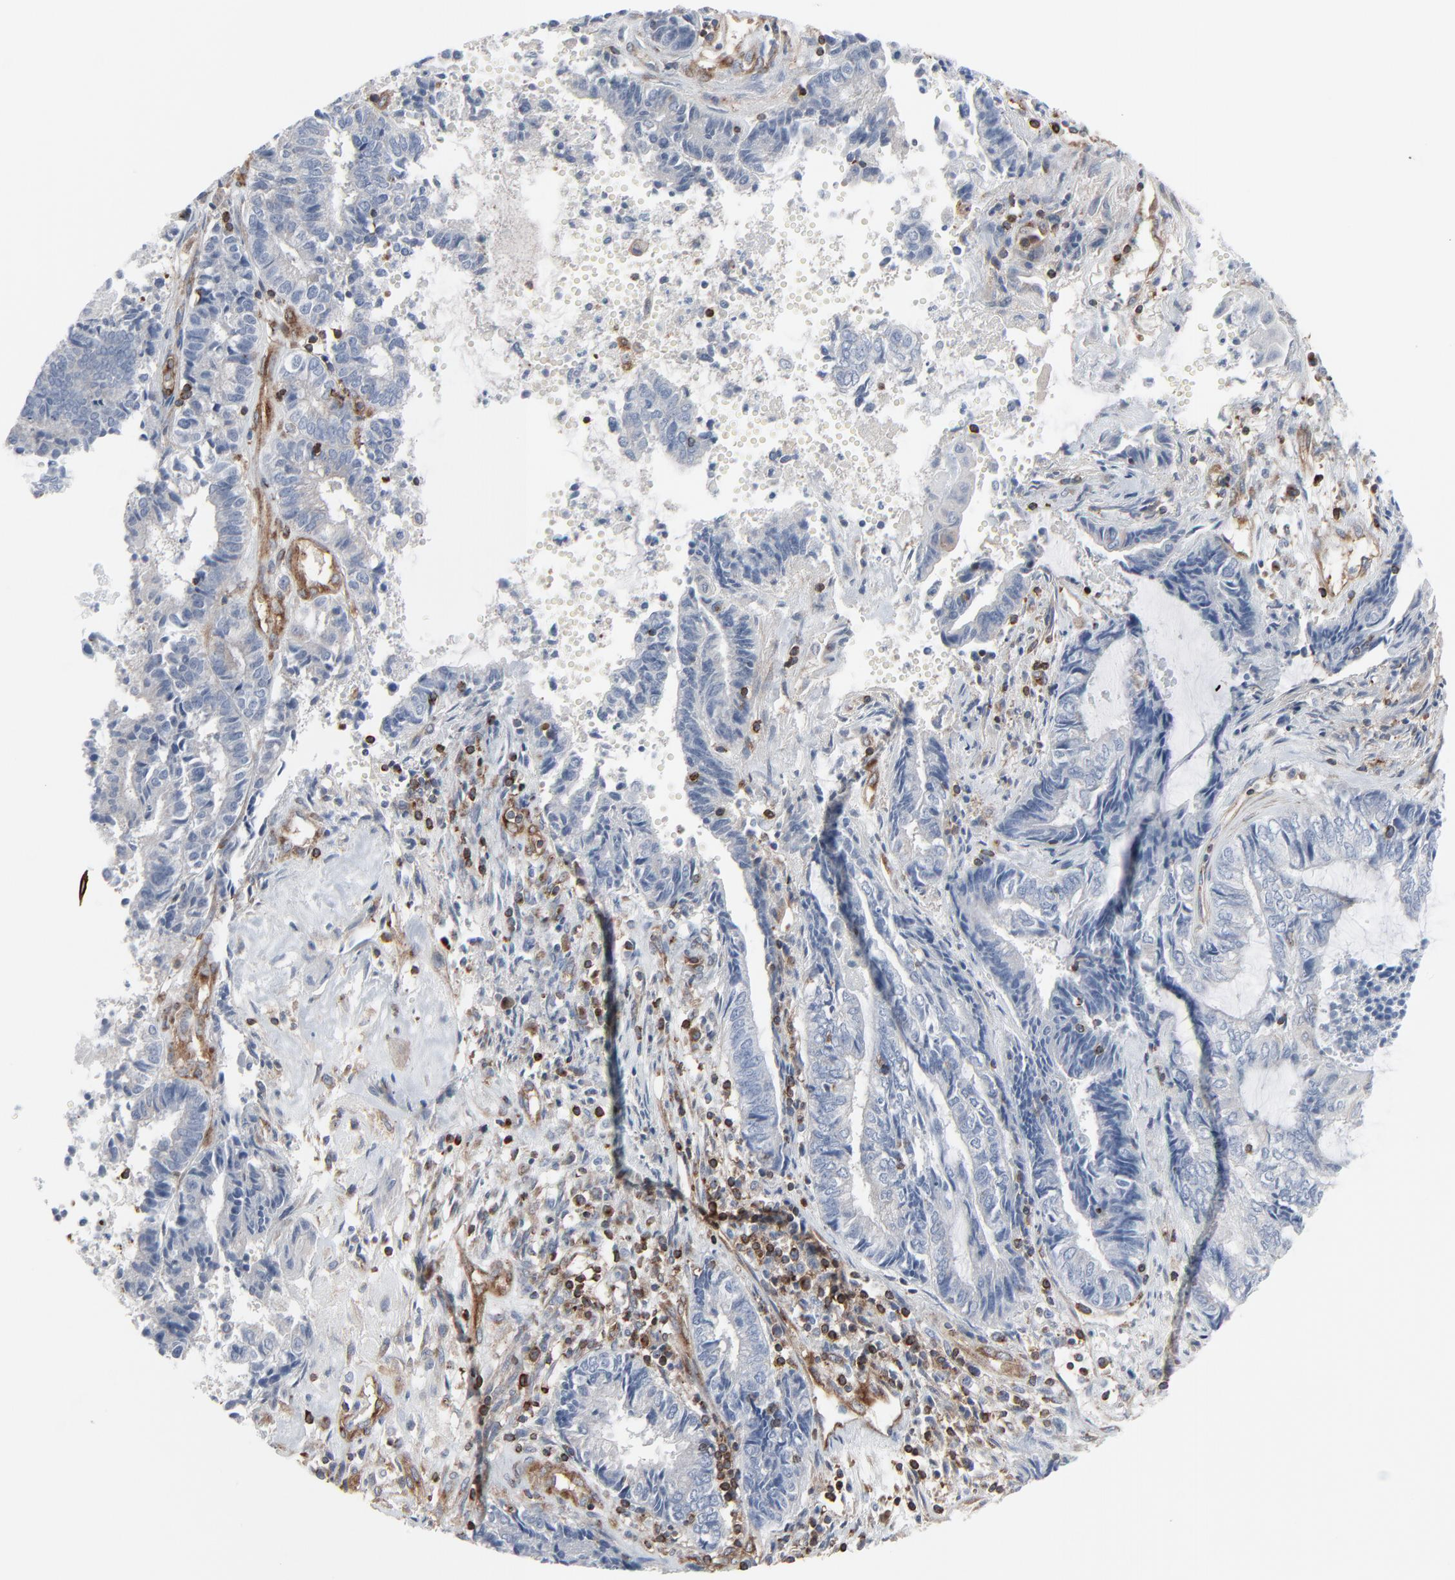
{"staining": {"intensity": "negative", "quantity": "none", "location": "none"}, "tissue": "endometrial cancer", "cell_type": "Tumor cells", "image_type": "cancer", "snomed": [{"axis": "morphology", "description": "Adenocarcinoma, NOS"}, {"axis": "topography", "description": "Uterus"}, {"axis": "topography", "description": "Endometrium"}], "caption": "The immunohistochemistry histopathology image has no significant expression in tumor cells of endometrial adenocarcinoma tissue. (Stains: DAB (3,3'-diaminobenzidine) immunohistochemistry (IHC) with hematoxylin counter stain, Microscopy: brightfield microscopy at high magnification).", "gene": "OPTN", "patient": {"sex": "female", "age": 70}}